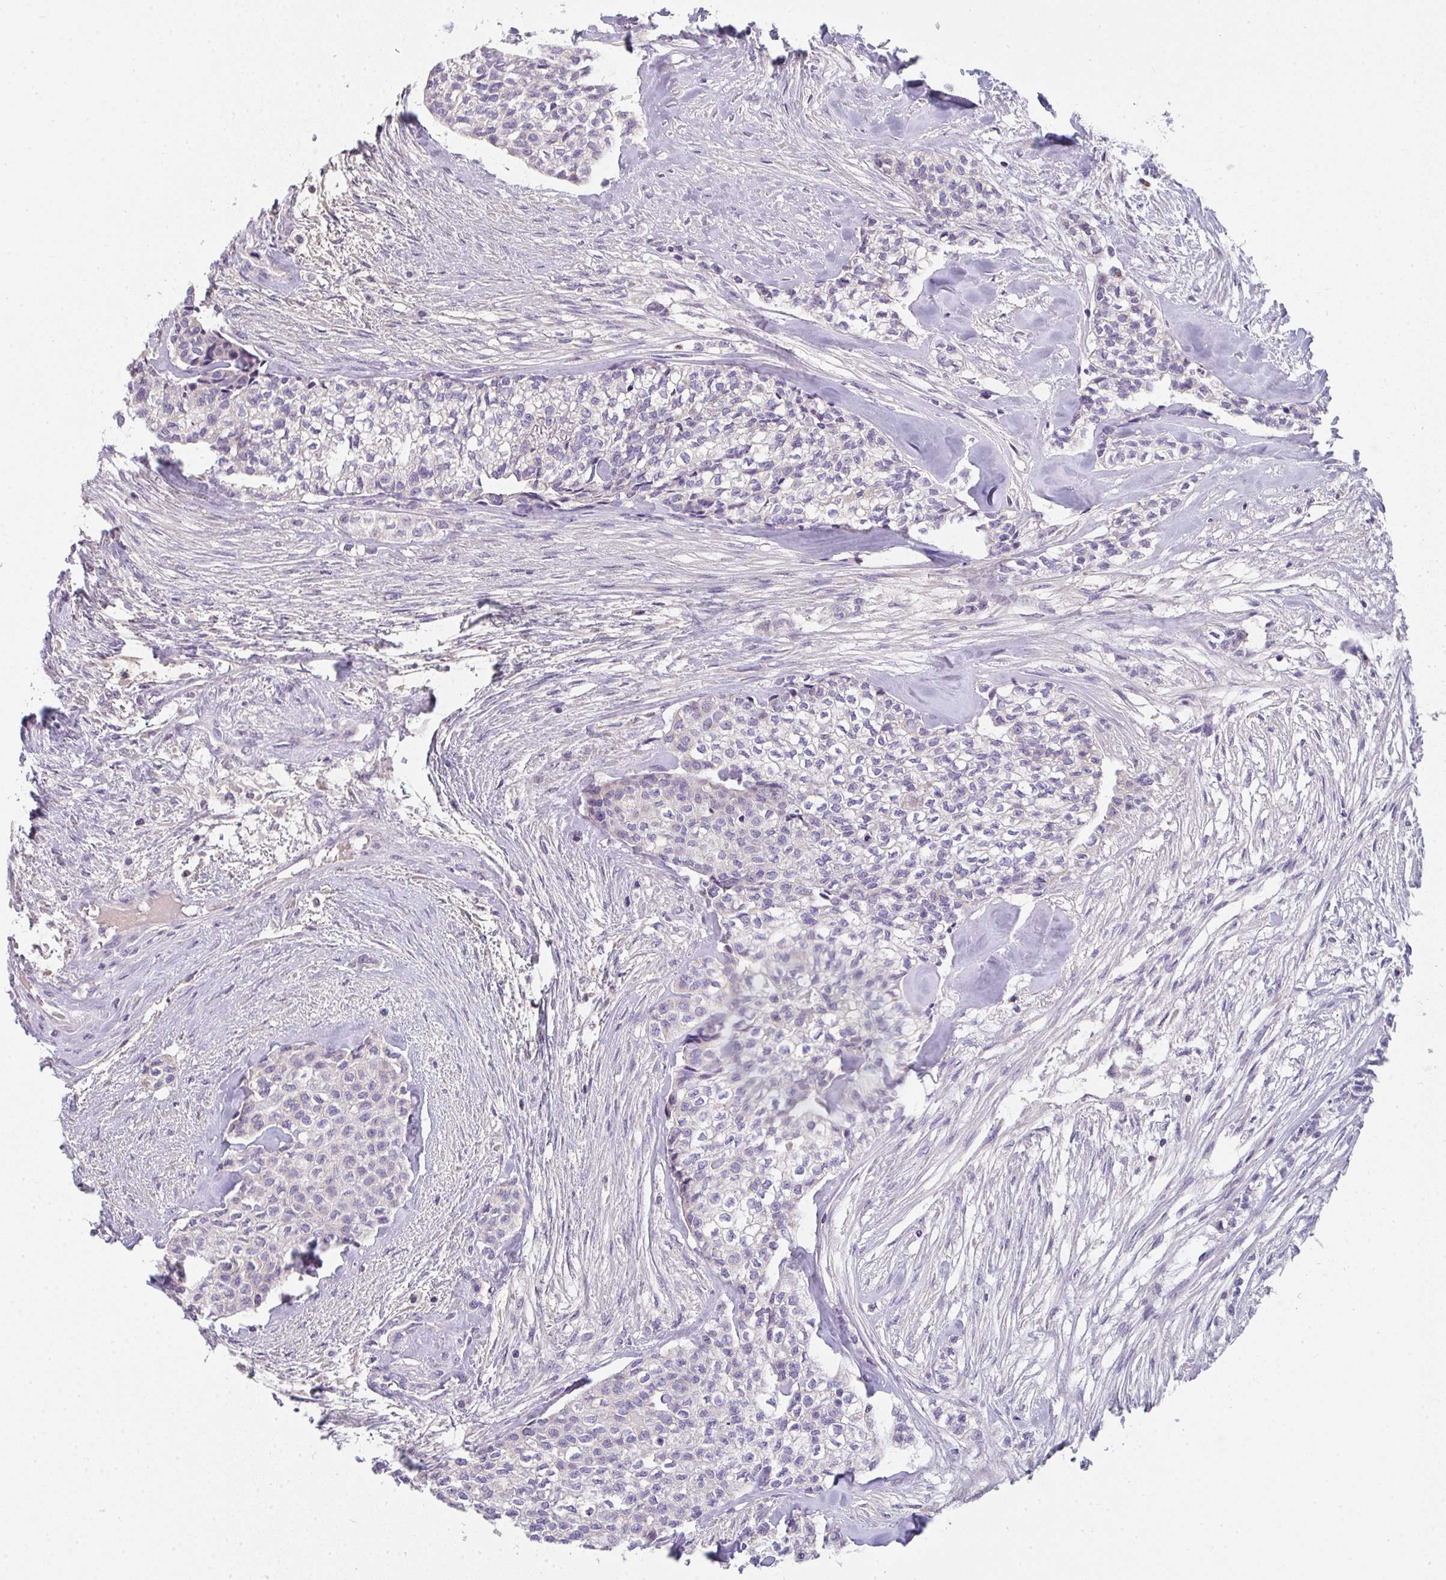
{"staining": {"intensity": "negative", "quantity": "none", "location": "none"}, "tissue": "head and neck cancer", "cell_type": "Tumor cells", "image_type": "cancer", "snomed": [{"axis": "morphology", "description": "Adenocarcinoma, NOS"}, {"axis": "topography", "description": "Head-Neck"}], "caption": "Immunohistochemistry histopathology image of neoplastic tissue: human head and neck adenocarcinoma stained with DAB (3,3'-diaminobenzidine) displays no significant protein staining in tumor cells.", "gene": "CACNA1S", "patient": {"sex": "male", "age": 81}}